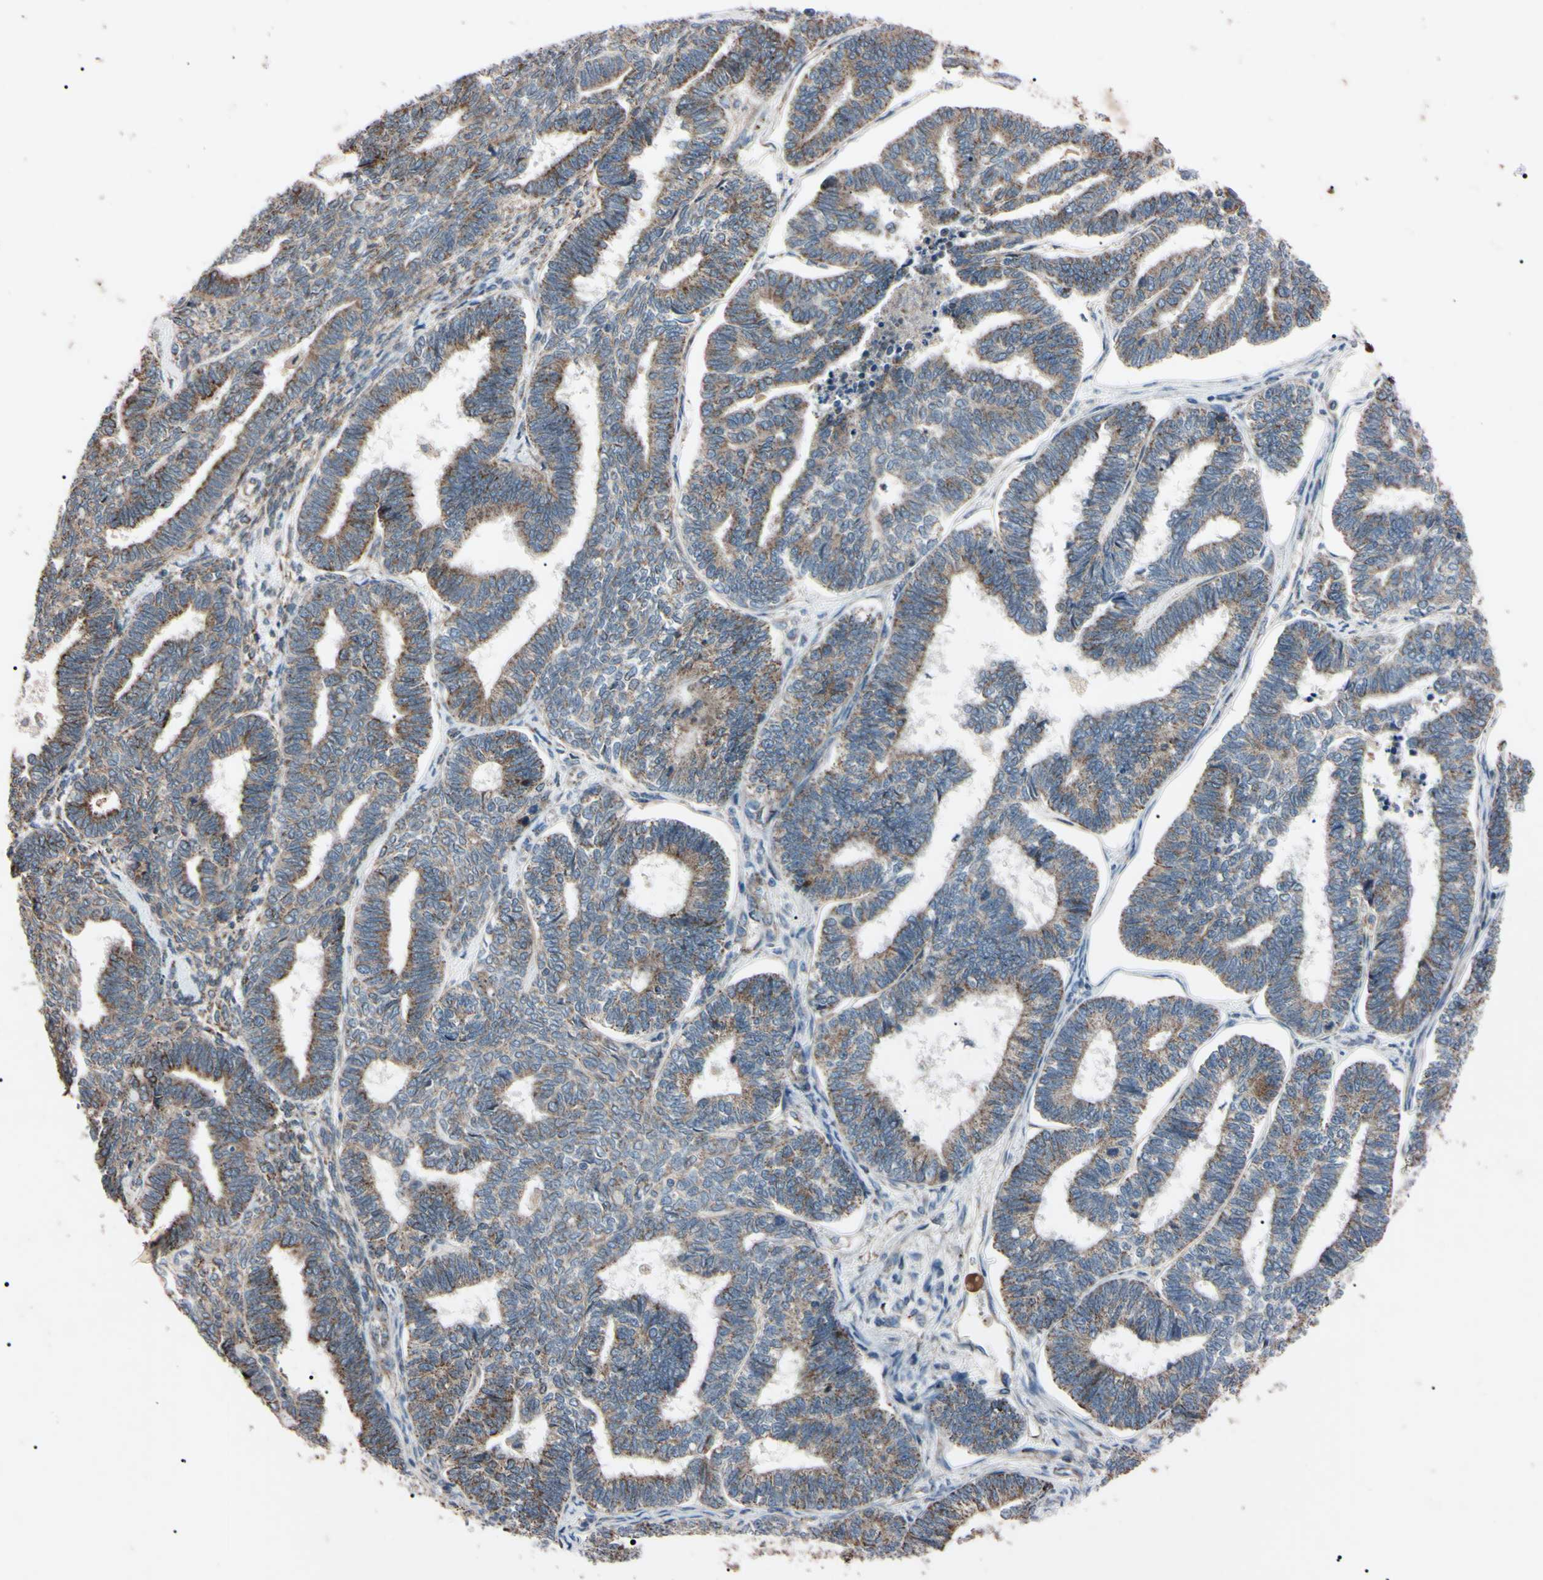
{"staining": {"intensity": "weak", "quantity": ">75%", "location": "cytoplasmic/membranous"}, "tissue": "endometrial cancer", "cell_type": "Tumor cells", "image_type": "cancer", "snomed": [{"axis": "morphology", "description": "Adenocarcinoma, NOS"}, {"axis": "topography", "description": "Endometrium"}], "caption": "Immunohistochemical staining of human endometrial adenocarcinoma demonstrates low levels of weak cytoplasmic/membranous protein positivity in about >75% of tumor cells.", "gene": "TNFRSF1A", "patient": {"sex": "female", "age": 70}}